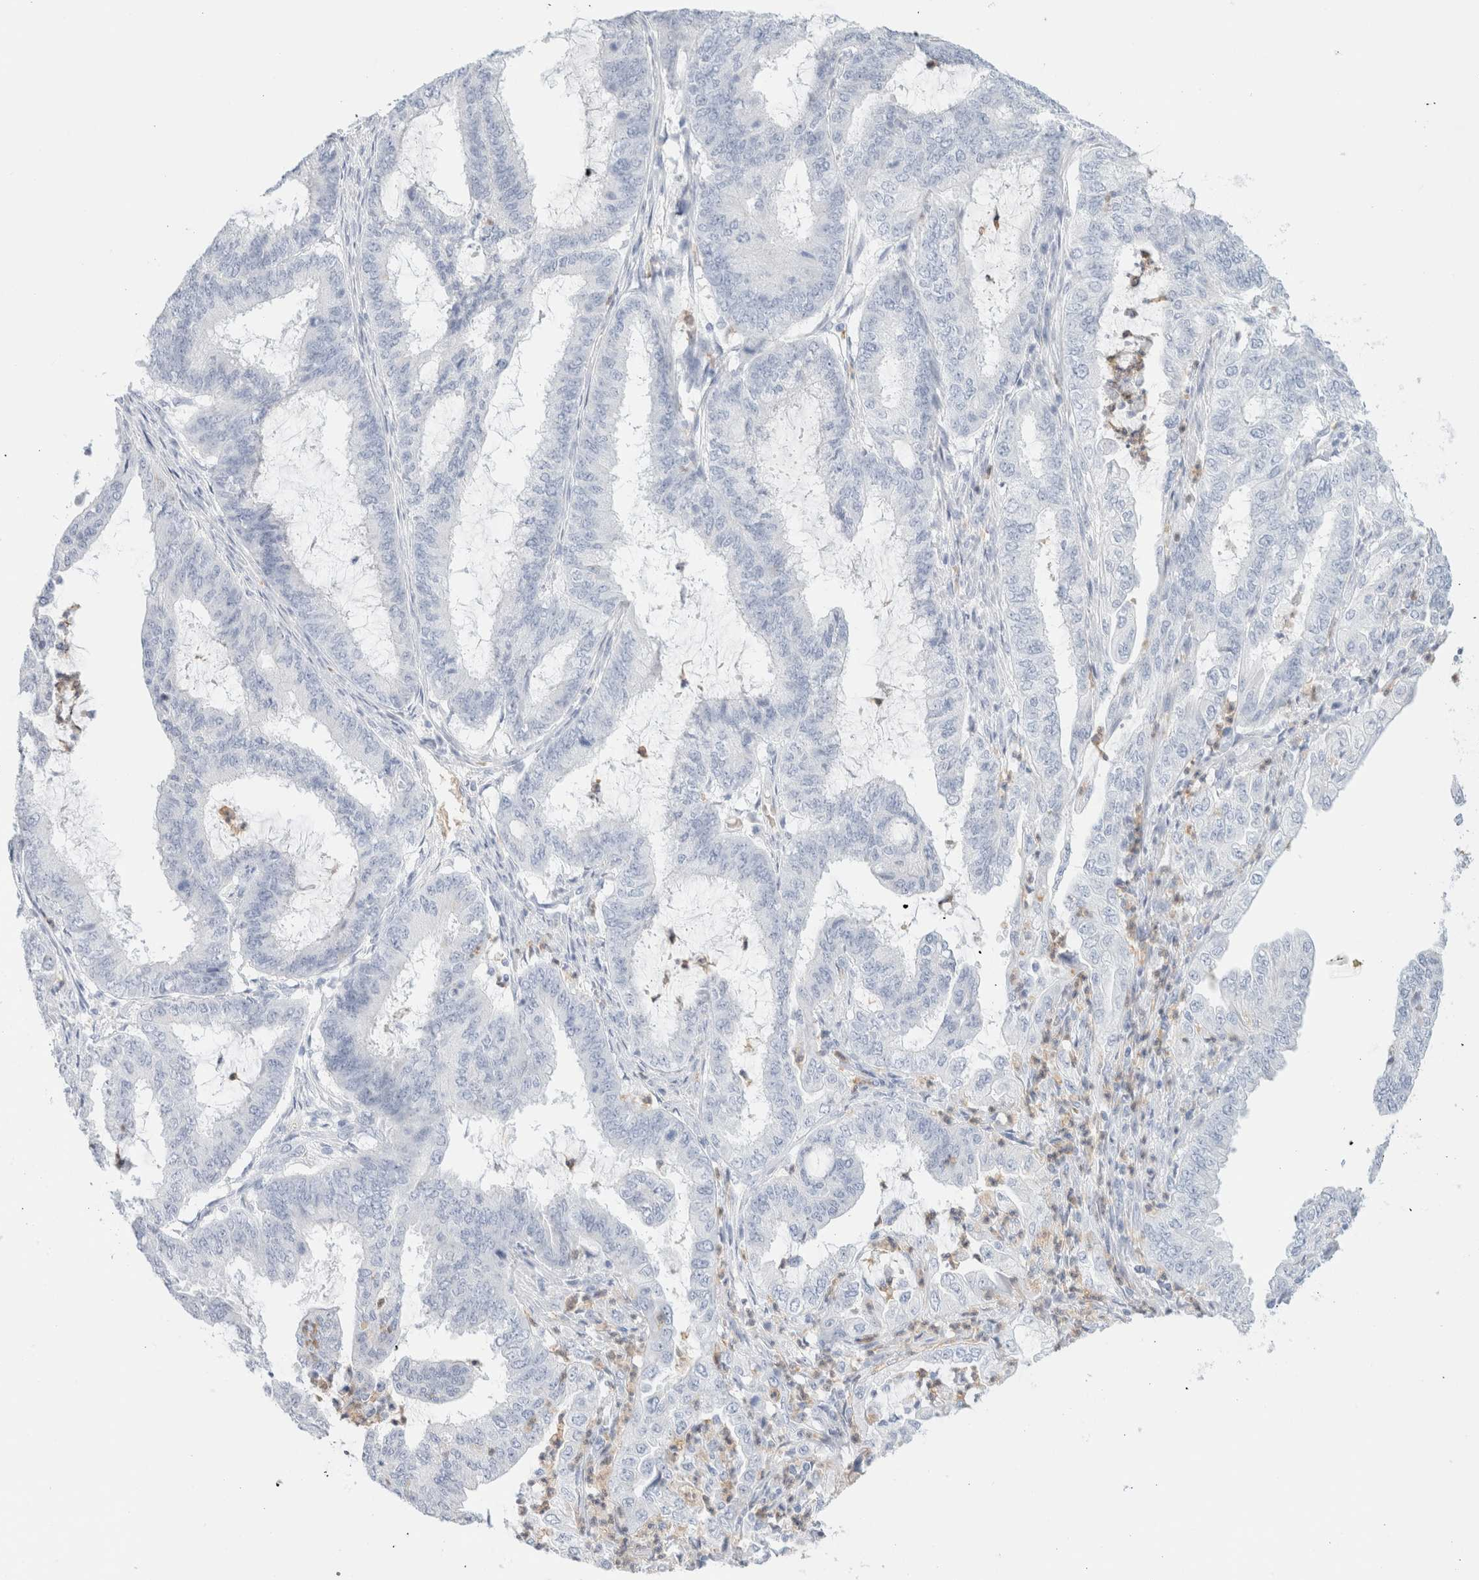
{"staining": {"intensity": "negative", "quantity": "none", "location": "none"}, "tissue": "endometrial cancer", "cell_type": "Tumor cells", "image_type": "cancer", "snomed": [{"axis": "morphology", "description": "Adenocarcinoma, NOS"}, {"axis": "topography", "description": "Endometrium"}], "caption": "Image shows no protein expression in tumor cells of endometrial cancer (adenocarcinoma) tissue. (Immunohistochemistry, brightfield microscopy, high magnification).", "gene": "ARG1", "patient": {"sex": "female", "age": 51}}